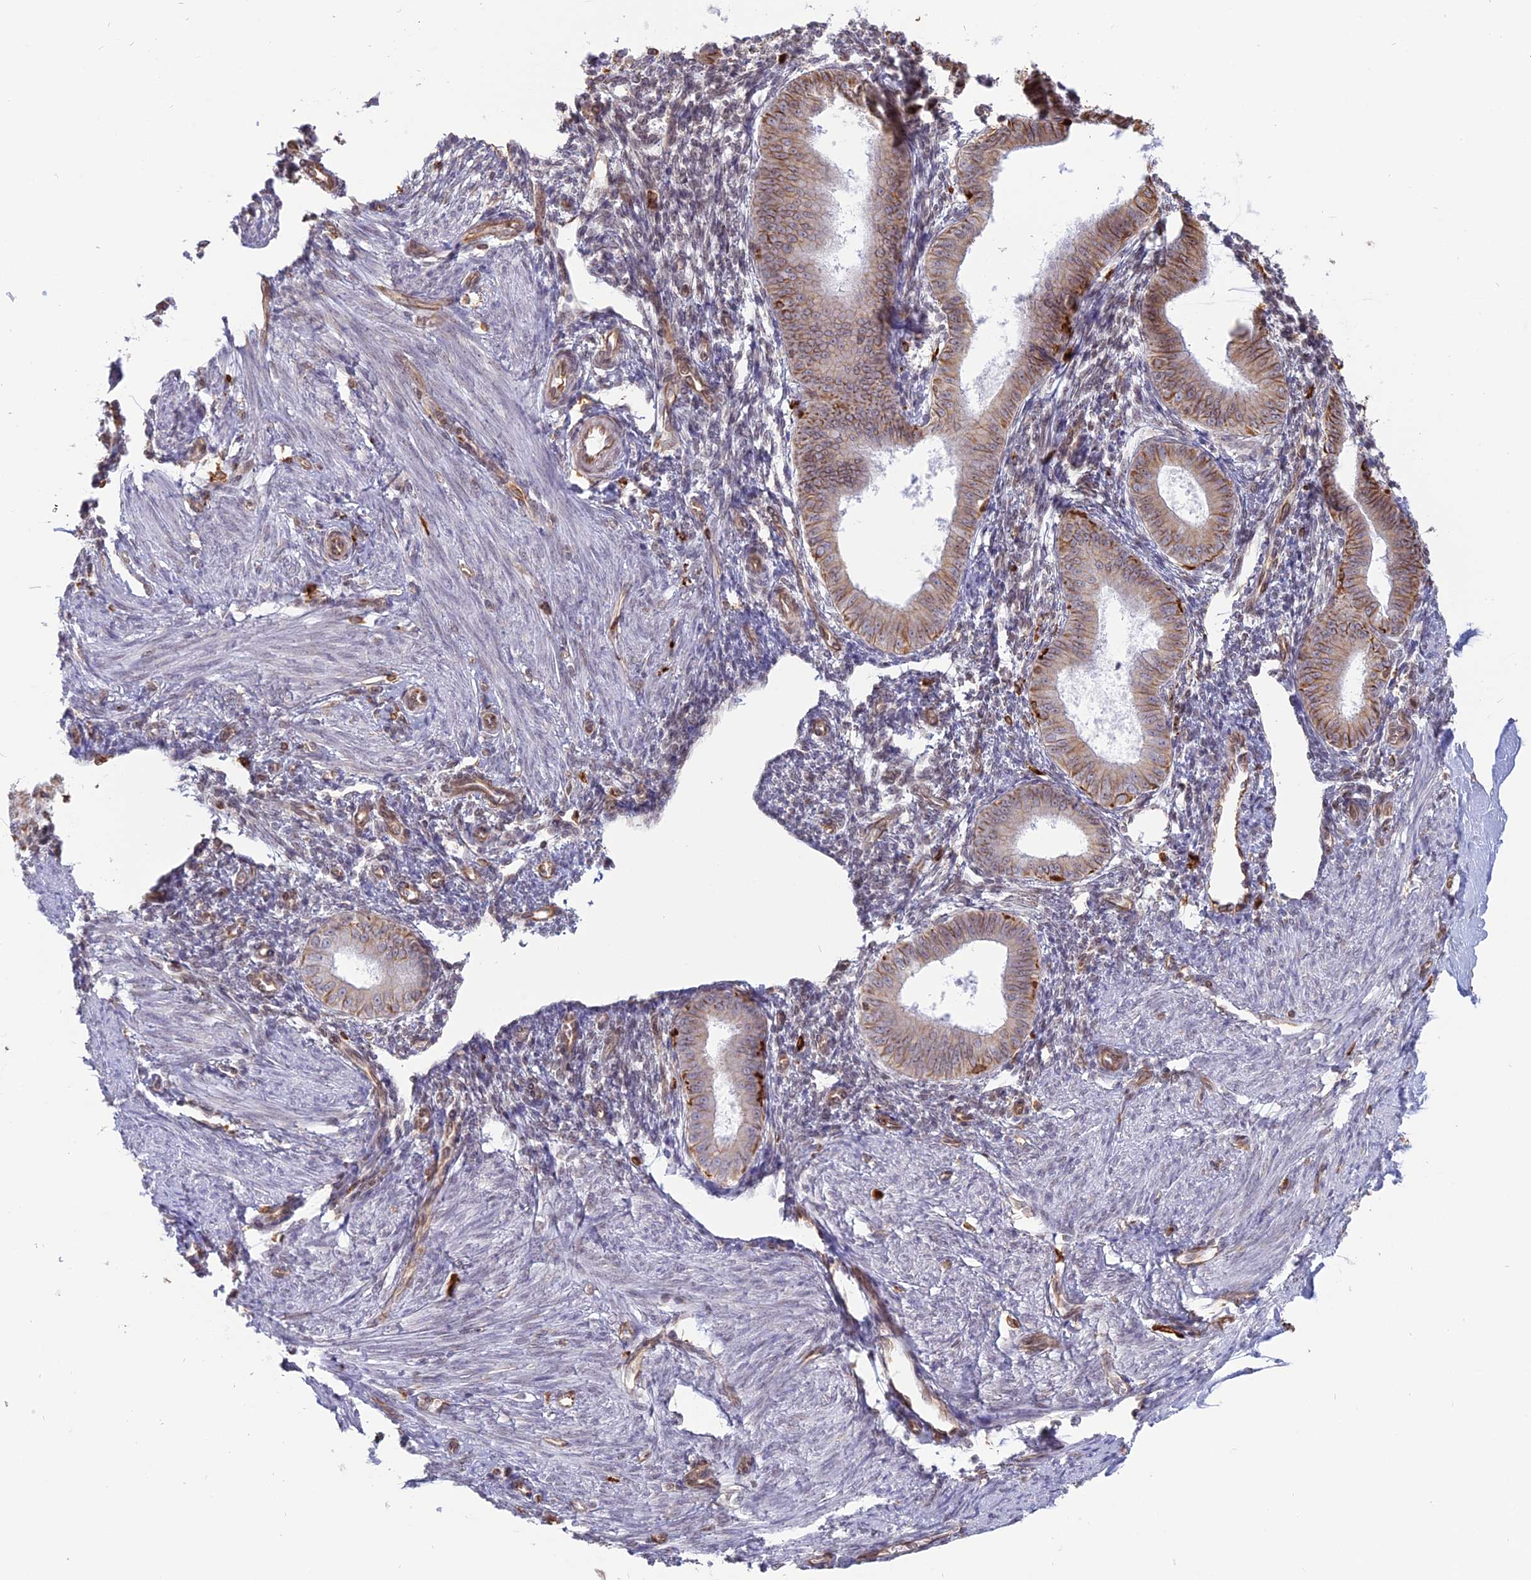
{"staining": {"intensity": "negative", "quantity": "none", "location": "none"}, "tissue": "endometrium", "cell_type": "Cells in endometrial stroma", "image_type": "normal", "snomed": [{"axis": "morphology", "description": "Normal tissue, NOS"}, {"axis": "topography", "description": "Uterus"}, {"axis": "topography", "description": "Endometrium"}], "caption": "Immunohistochemistry micrograph of benign endometrium: human endometrium stained with DAB (3,3'-diaminobenzidine) shows no significant protein positivity in cells in endometrial stroma.", "gene": "APOBR", "patient": {"sex": "female", "age": 48}}